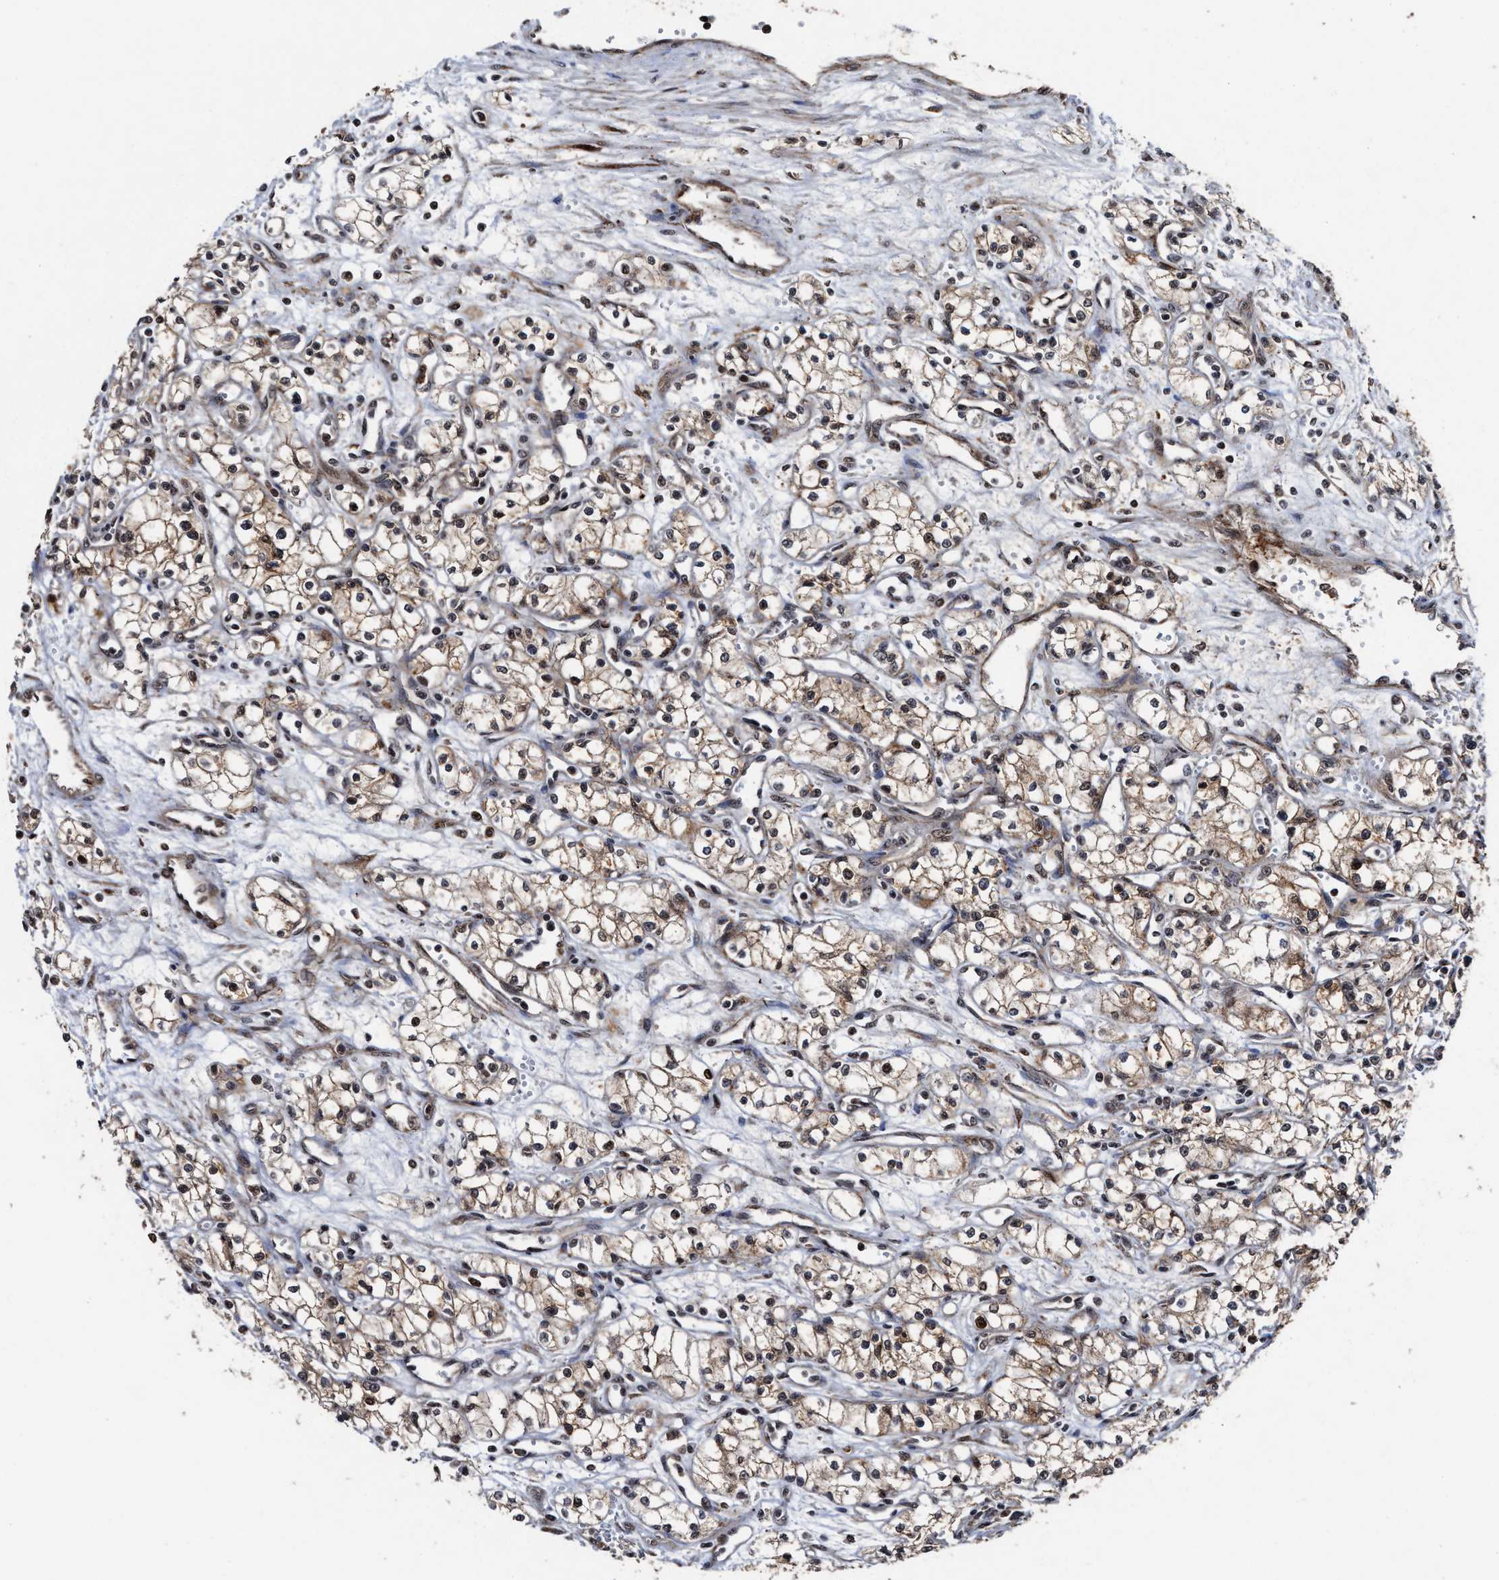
{"staining": {"intensity": "moderate", "quantity": ">75%", "location": "cytoplasmic/membranous,nuclear"}, "tissue": "renal cancer", "cell_type": "Tumor cells", "image_type": "cancer", "snomed": [{"axis": "morphology", "description": "Normal tissue, NOS"}, {"axis": "morphology", "description": "Adenocarcinoma, NOS"}, {"axis": "topography", "description": "Kidney"}], "caption": "A high-resolution photomicrograph shows immunohistochemistry (IHC) staining of renal cancer, which exhibits moderate cytoplasmic/membranous and nuclear positivity in about >75% of tumor cells. (brown staining indicates protein expression, while blue staining denotes nuclei).", "gene": "SEPTIN2", "patient": {"sex": "male", "age": 59}}